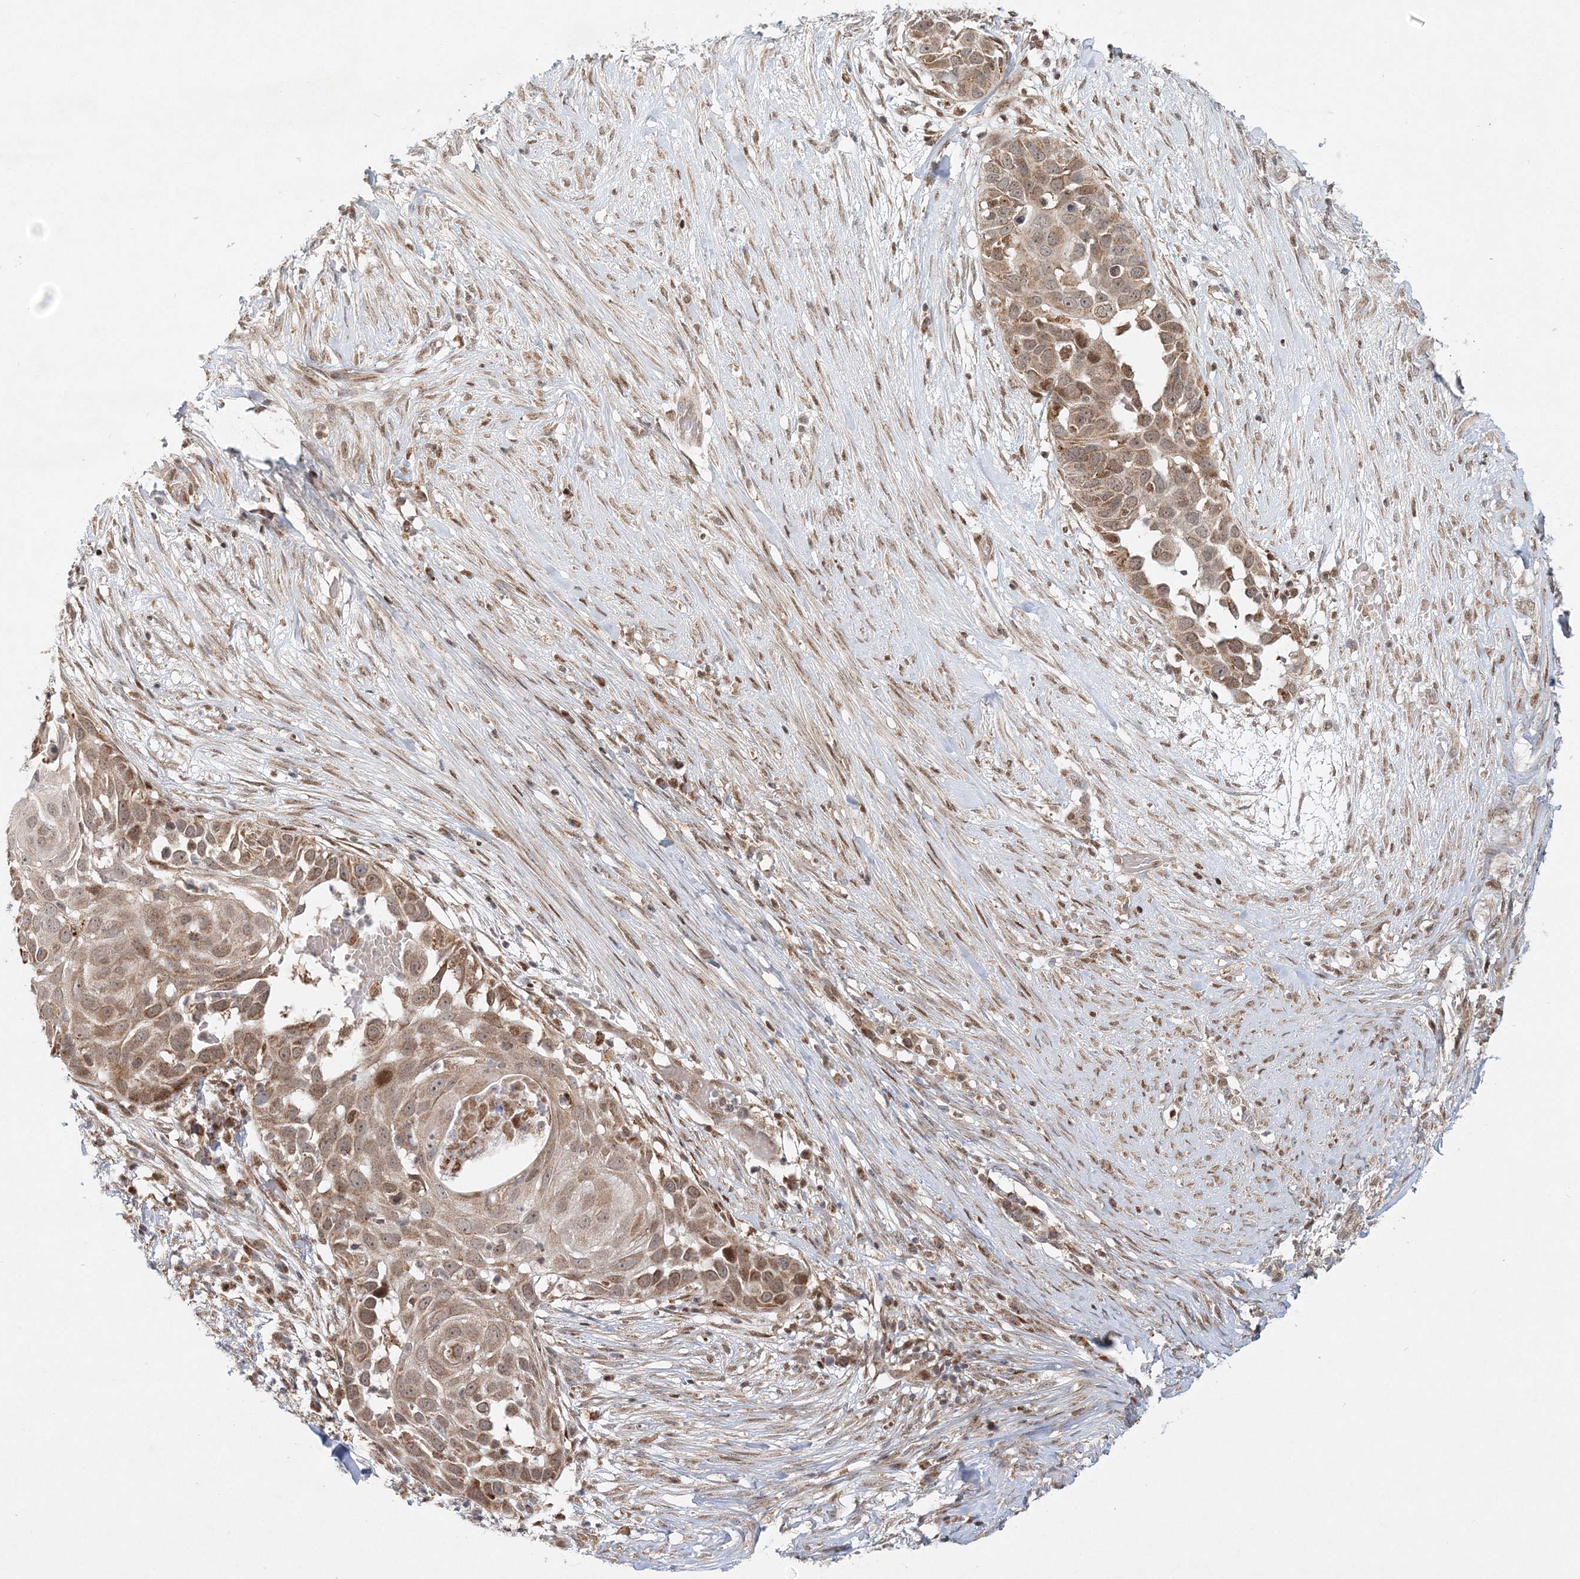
{"staining": {"intensity": "moderate", "quantity": ">75%", "location": "cytoplasmic/membranous"}, "tissue": "skin cancer", "cell_type": "Tumor cells", "image_type": "cancer", "snomed": [{"axis": "morphology", "description": "Squamous cell carcinoma, NOS"}, {"axis": "topography", "description": "Skin"}], "caption": "There is medium levels of moderate cytoplasmic/membranous staining in tumor cells of squamous cell carcinoma (skin), as demonstrated by immunohistochemical staining (brown color).", "gene": "RAB11FIP2", "patient": {"sex": "female", "age": 44}}